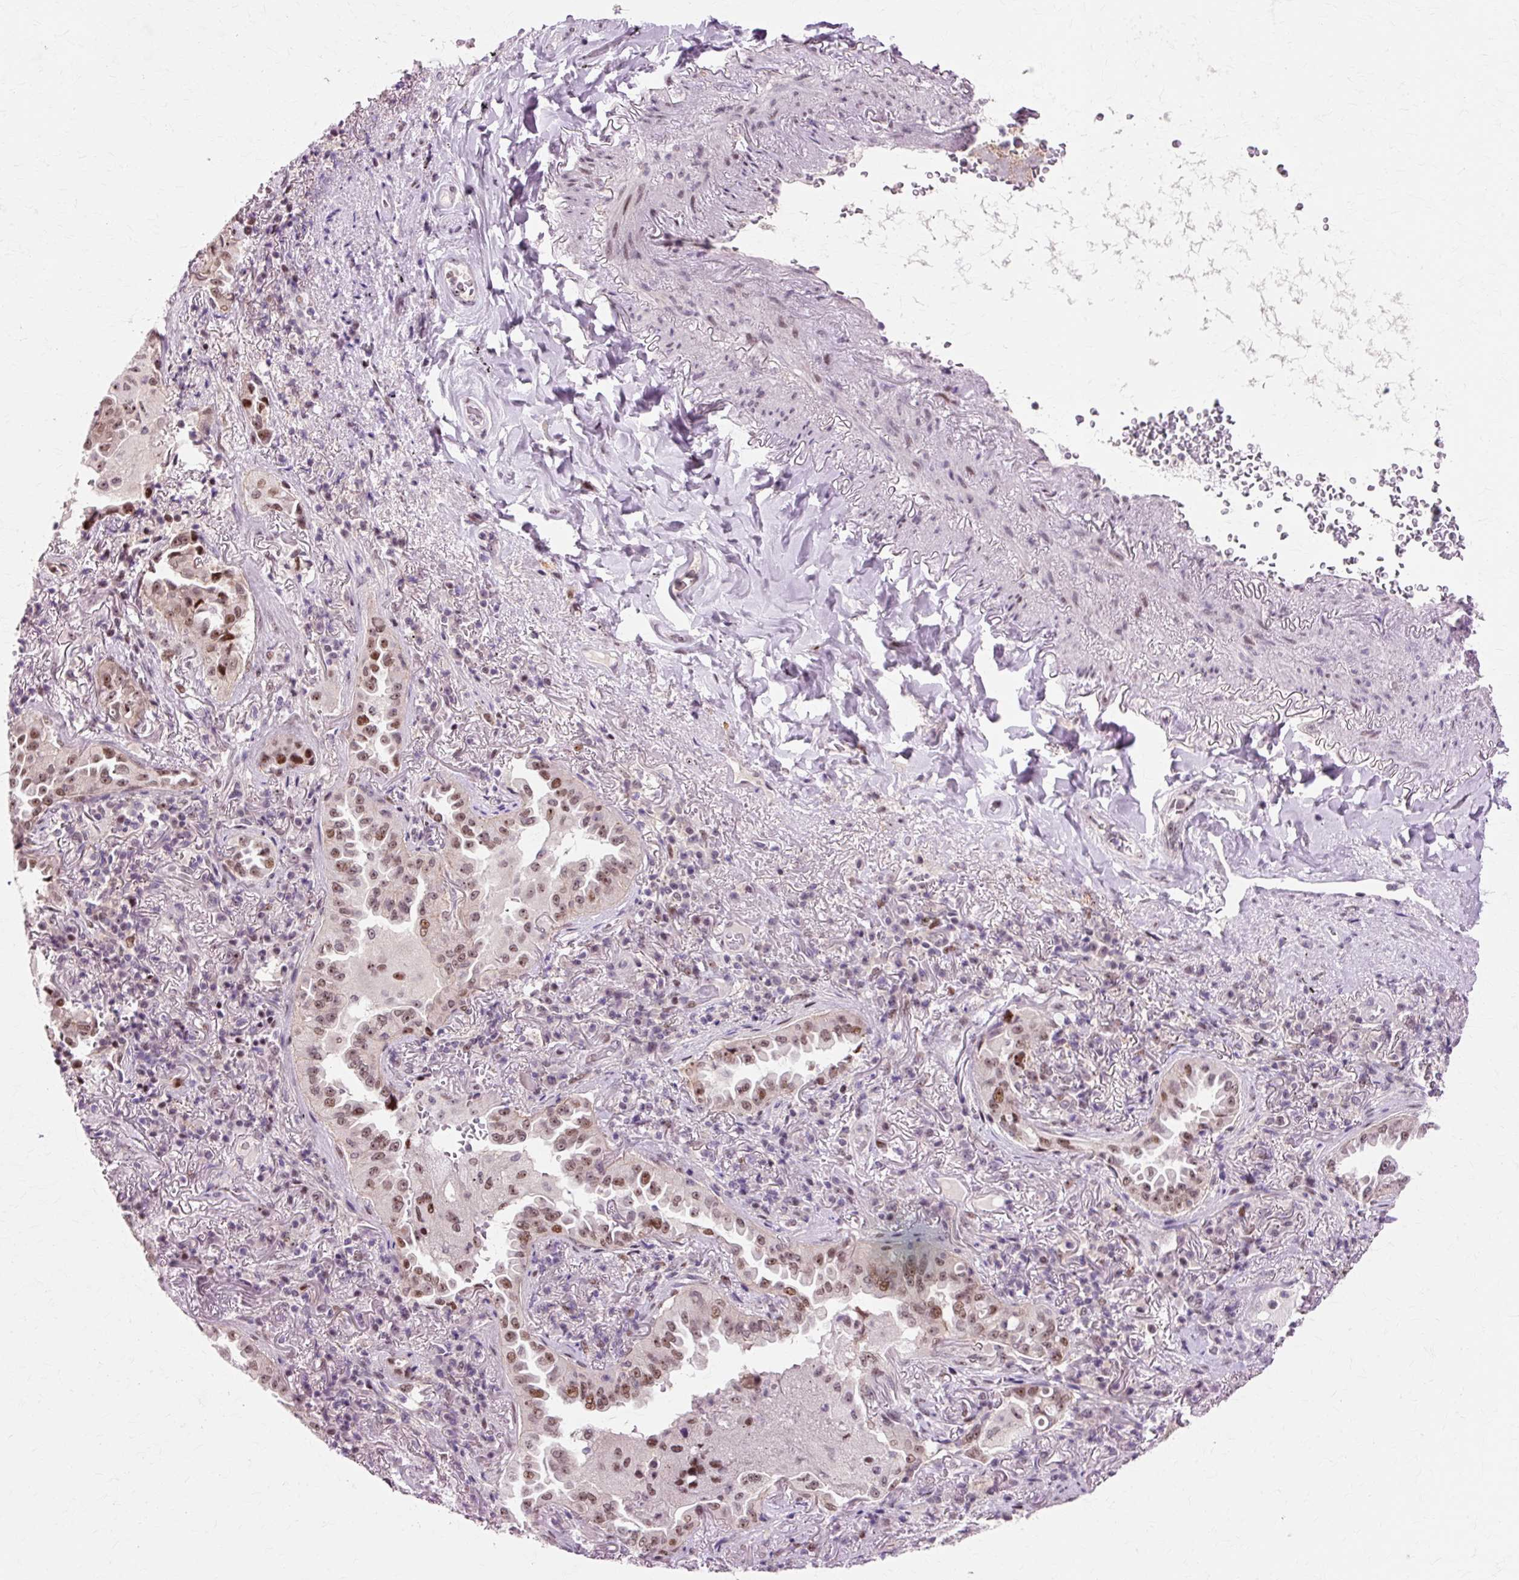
{"staining": {"intensity": "moderate", "quantity": ">75%", "location": "nuclear"}, "tissue": "lung cancer", "cell_type": "Tumor cells", "image_type": "cancer", "snomed": [{"axis": "morphology", "description": "Adenocarcinoma, NOS"}, {"axis": "topography", "description": "Lung"}], "caption": "Immunohistochemistry (IHC) of human lung adenocarcinoma displays medium levels of moderate nuclear expression in approximately >75% of tumor cells.", "gene": "MACROD2", "patient": {"sex": "female", "age": 69}}